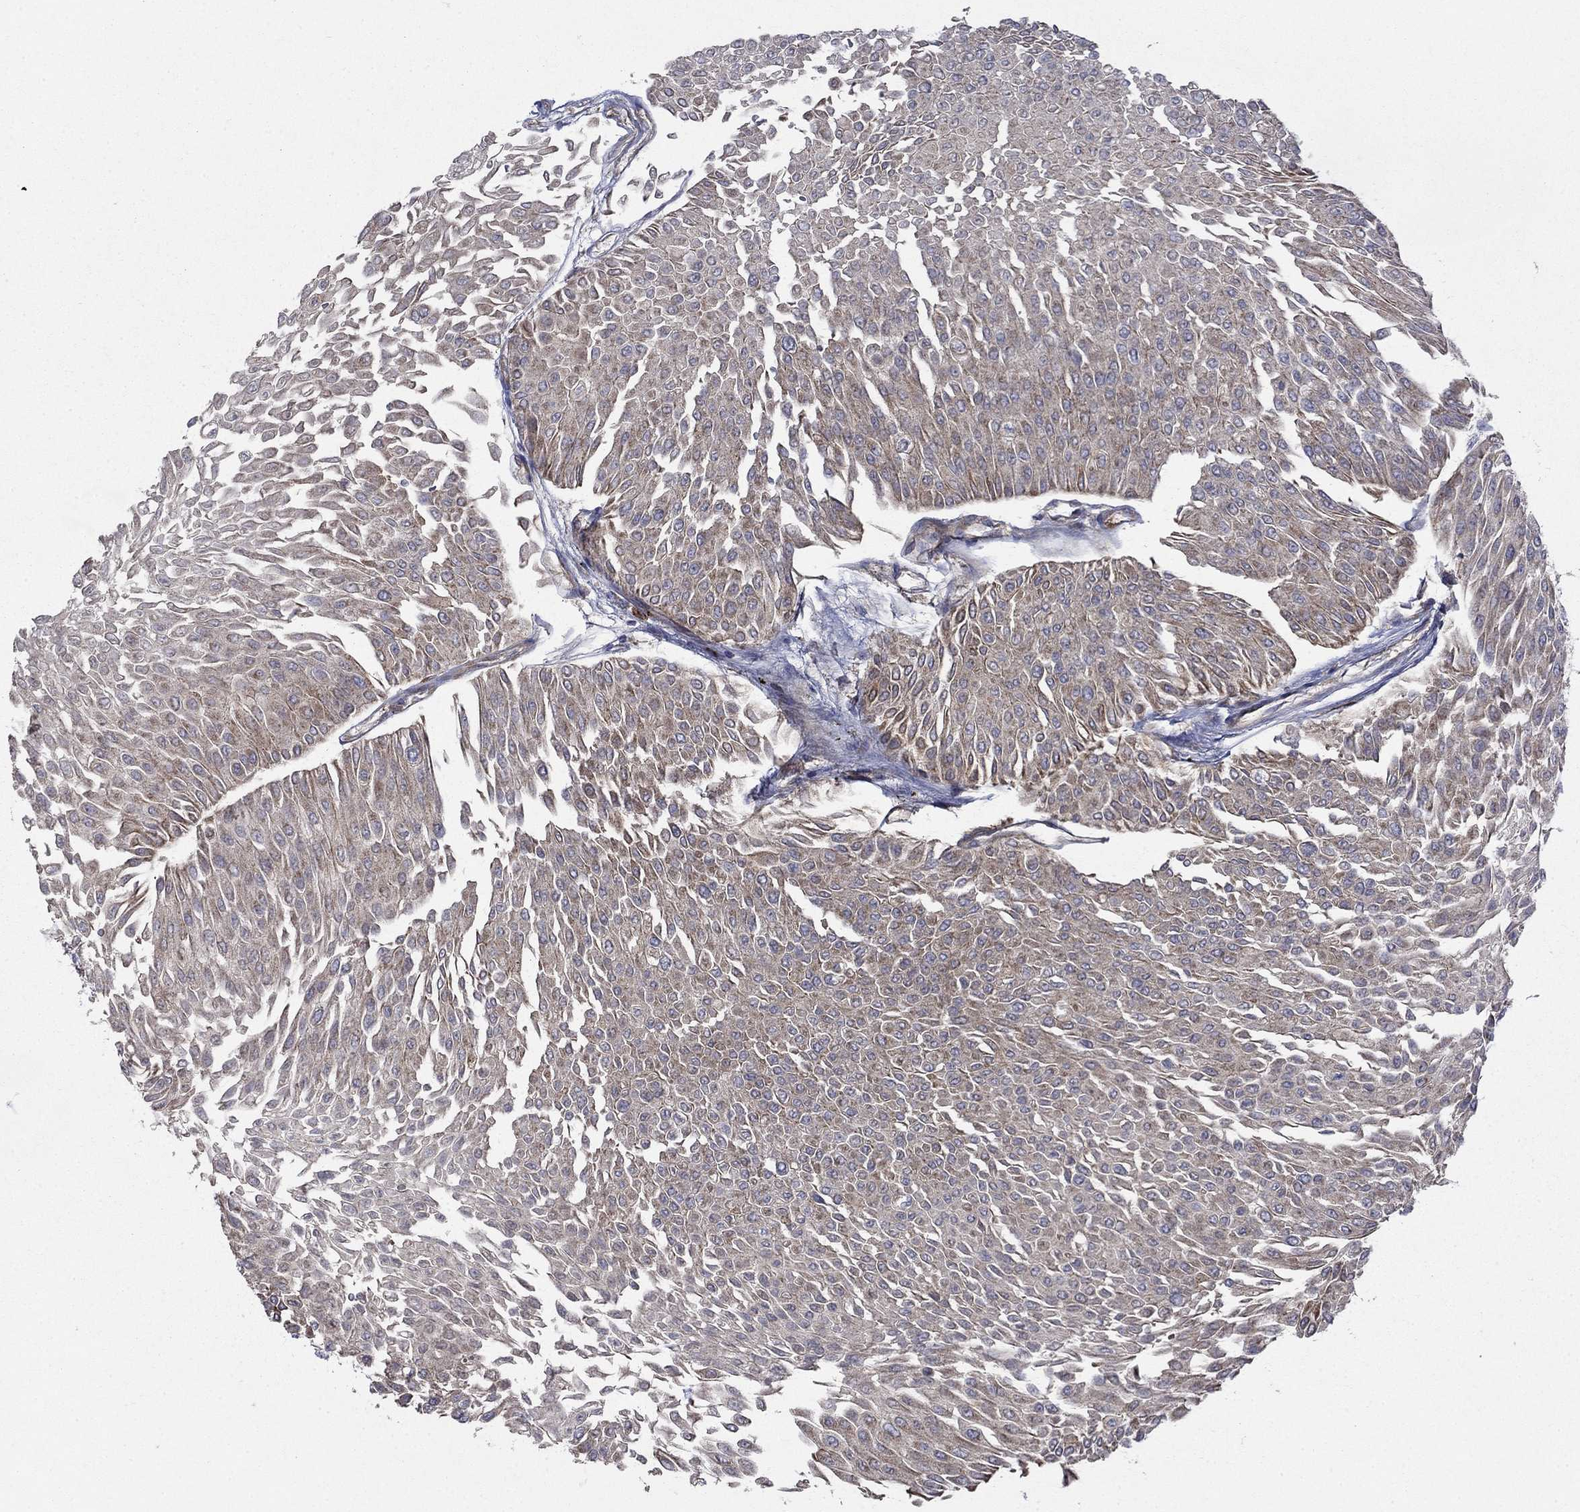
{"staining": {"intensity": "weak", "quantity": "<25%", "location": "cytoplasmic/membranous"}, "tissue": "urothelial cancer", "cell_type": "Tumor cells", "image_type": "cancer", "snomed": [{"axis": "morphology", "description": "Urothelial carcinoma, Low grade"}, {"axis": "topography", "description": "Urinary bladder"}], "caption": "A photomicrograph of human urothelial carcinoma (low-grade) is negative for staining in tumor cells. (Stains: DAB (3,3'-diaminobenzidine) immunohistochemistry (IHC) with hematoxylin counter stain, Microscopy: brightfield microscopy at high magnification).", "gene": "RNF19B", "patient": {"sex": "male", "age": 67}}